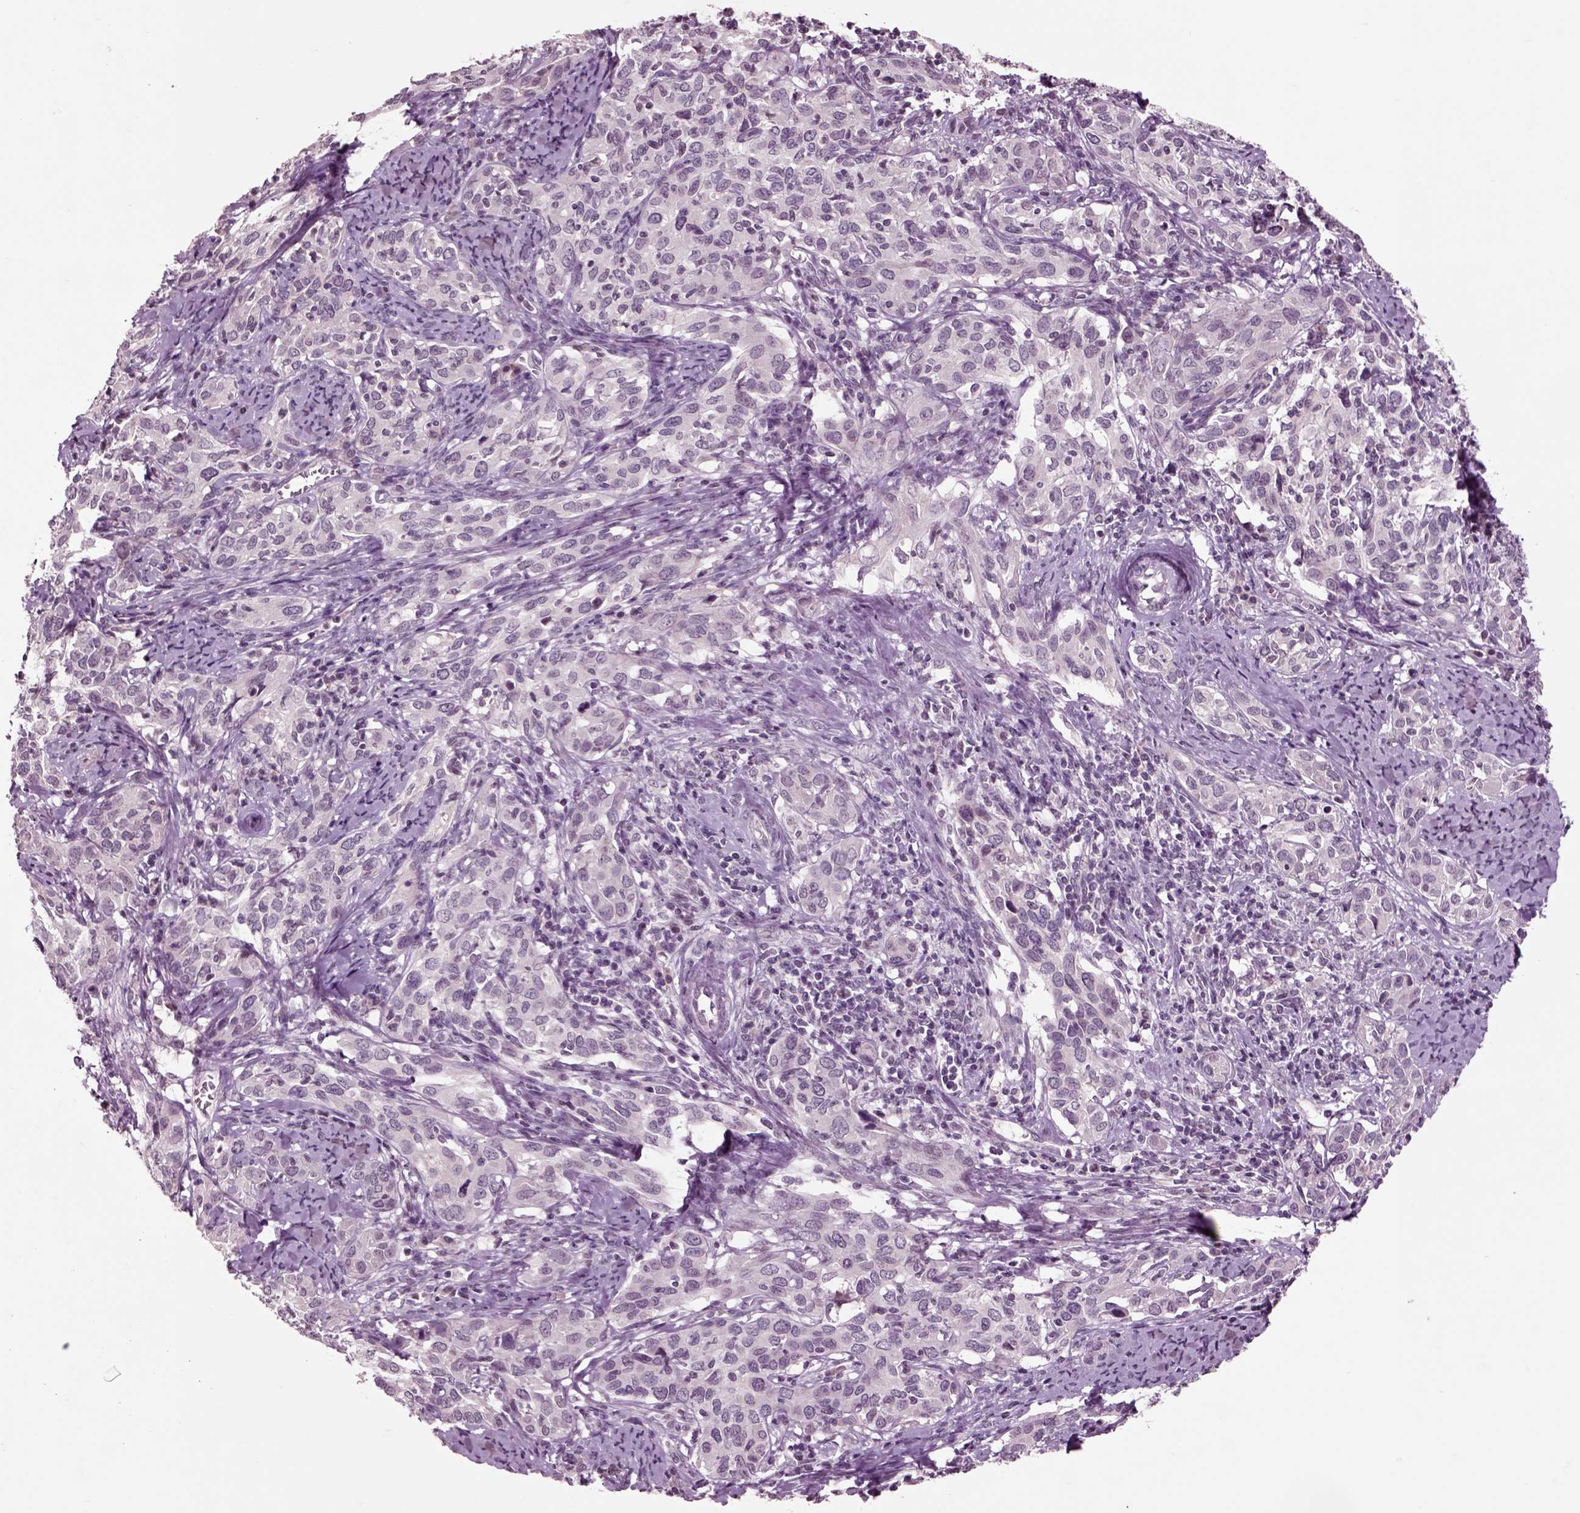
{"staining": {"intensity": "negative", "quantity": "none", "location": "none"}, "tissue": "cervical cancer", "cell_type": "Tumor cells", "image_type": "cancer", "snomed": [{"axis": "morphology", "description": "Squamous cell carcinoma, NOS"}, {"axis": "topography", "description": "Cervix"}], "caption": "Protein analysis of squamous cell carcinoma (cervical) demonstrates no significant expression in tumor cells.", "gene": "CHGB", "patient": {"sex": "female", "age": 51}}